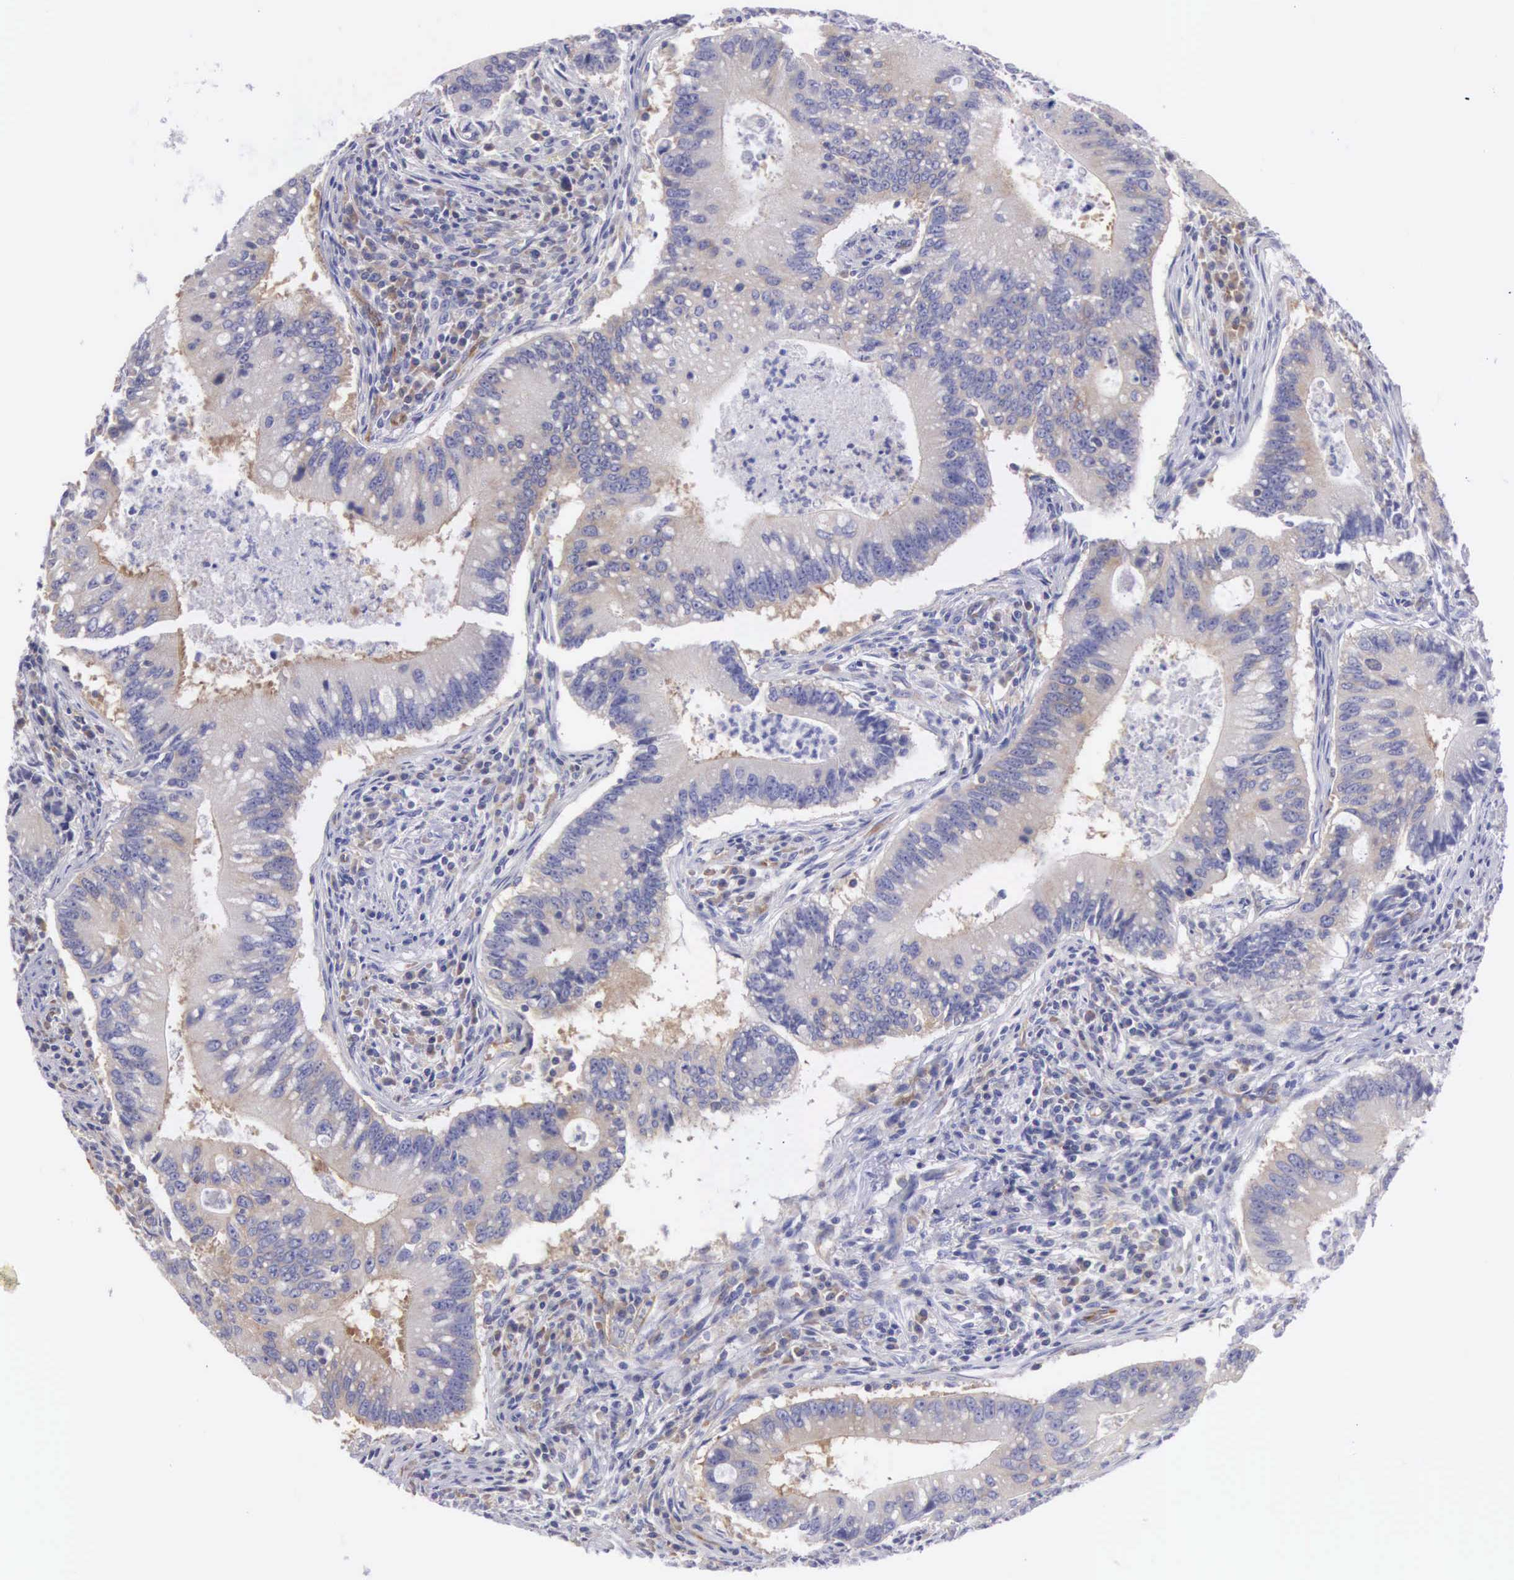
{"staining": {"intensity": "negative", "quantity": "none", "location": "none"}, "tissue": "colorectal cancer", "cell_type": "Tumor cells", "image_type": "cancer", "snomed": [{"axis": "morphology", "description": "Adenocarcinoma, NOS"}, {"axis": "topography", "description": "Rectum"}], "caption": "Tumor cells are negative for protein expression in human colorectal cancer. The staining was performed using DAB (3,3'-diaminobenzidine) to visualize the protein expression in brown, while the nuclei were stained in blue with hematoxylin (Magnification: 20x).", "gene": "OSBPL3", "patient": {"sex": "female", "age": 81}}